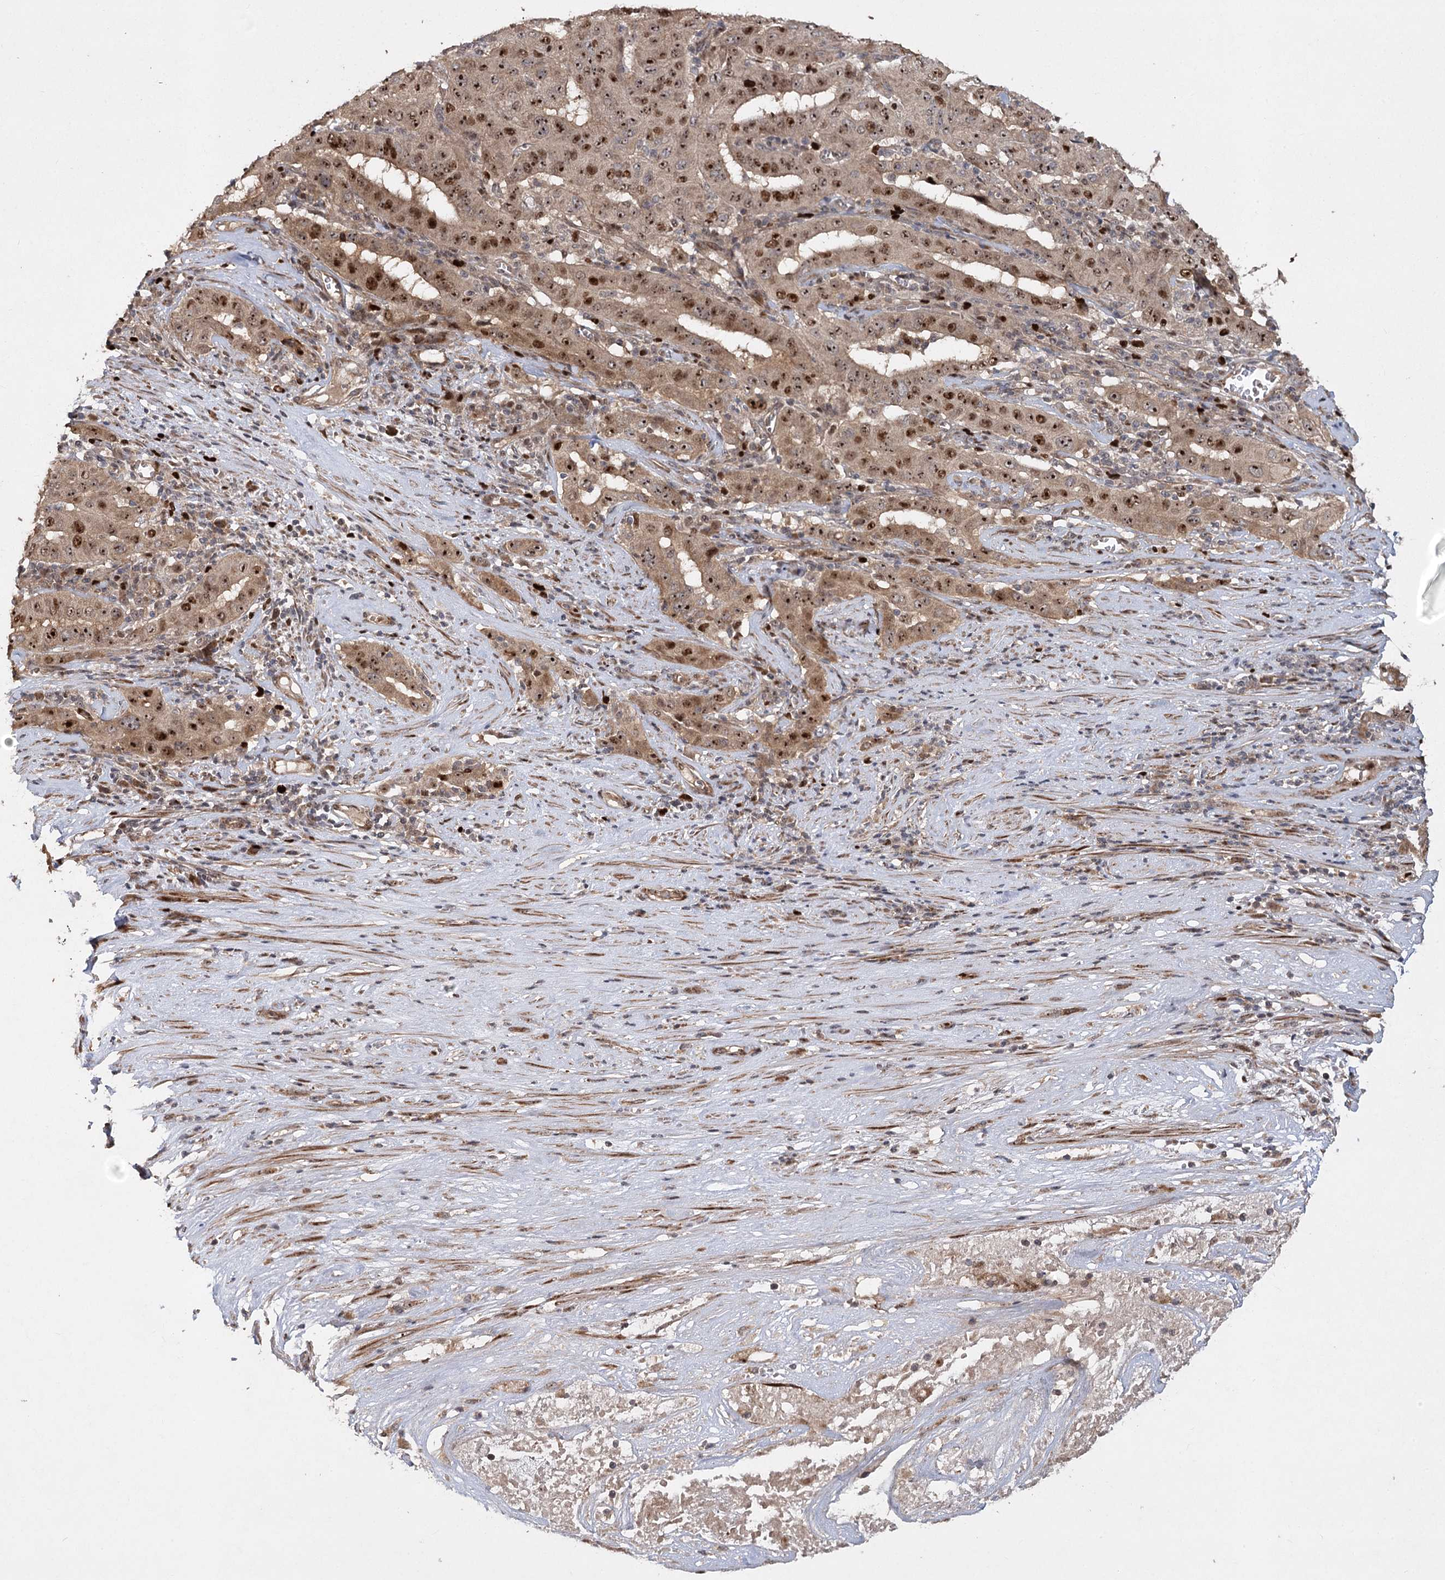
{"staining": {"intensity": "strong", "quantity": ">75%", "location": "cytoplasmic/membranous,nuclear"}, "tissue": "pancreatic cancer", "cell_type": "Tumor cells", "image_type": "cancer", "snomed": [{"axis": "morphology", "description": "Adenocarcinoma, NOS"}, {"axis": "topography", "description": "Pancreas"}], "caption": "An IHC histopathology image of tumor tissue is shown. Protein staining in brown shows strong cytoplasmic/membranous and nuclear positivity in pancreatic cancer within tumor cells.", "gene": "PIK3C2A", "patient": {"sex": "male", "age": 63}}